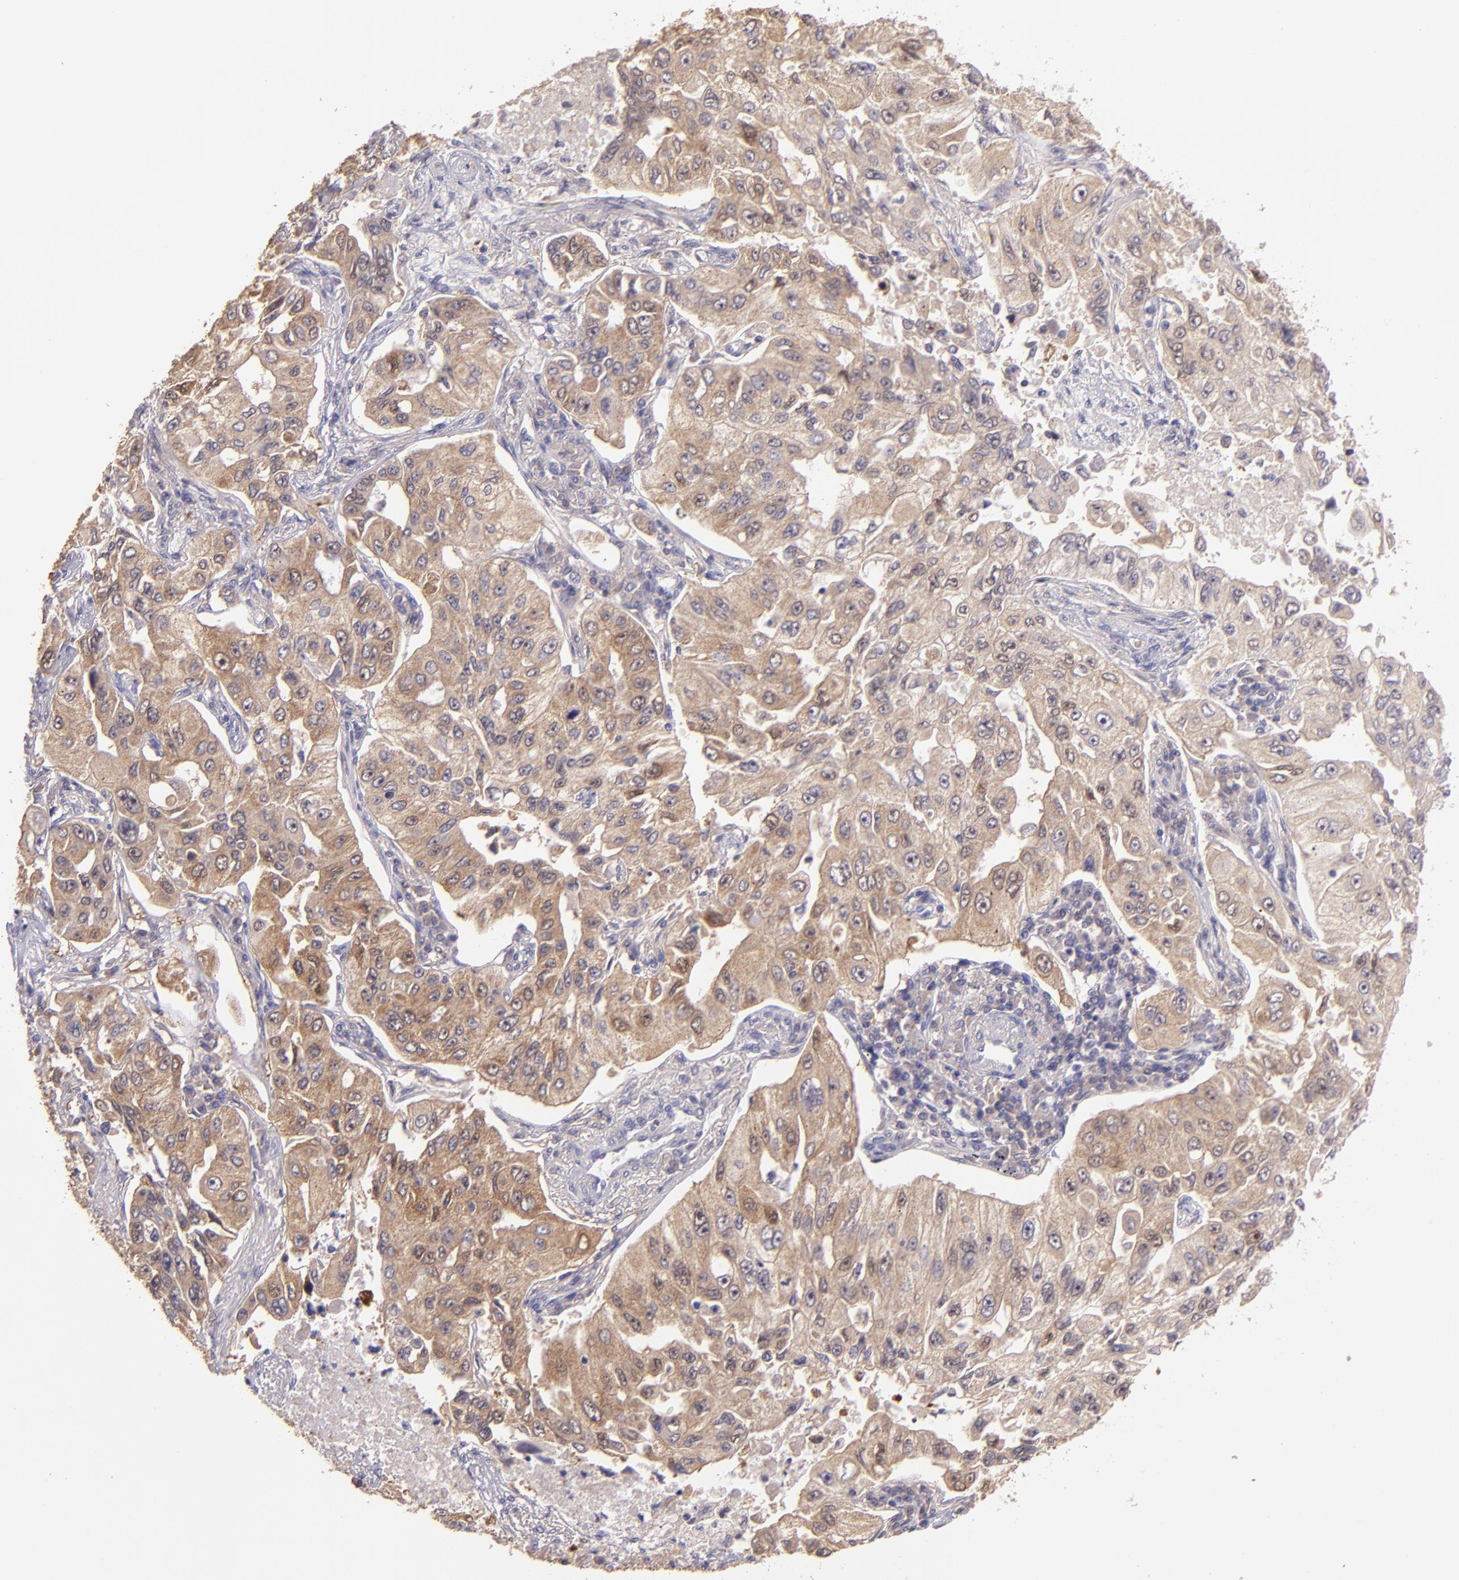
{"staining": {"intensity": "moderate", "quantity": ">75%", "location": "cytoplasmic/membranous"}, "tissue": "lung cancer", "cell_type": "Tumor cells", "image_type": "cancer", "snomed": [{"axis": "morphology", "description": "Adenocarcinoma, NOS"}, {"axis": "topography", "description": "Lung"}], "caption": "This is a histology image of IHC staining of lung adenocarcinoma, which shows moderate positivity in the cytoplasmic/membranous of tumor cells.", "gene": "PAPPA", "patient": {"sex": "male", "age": 84}}